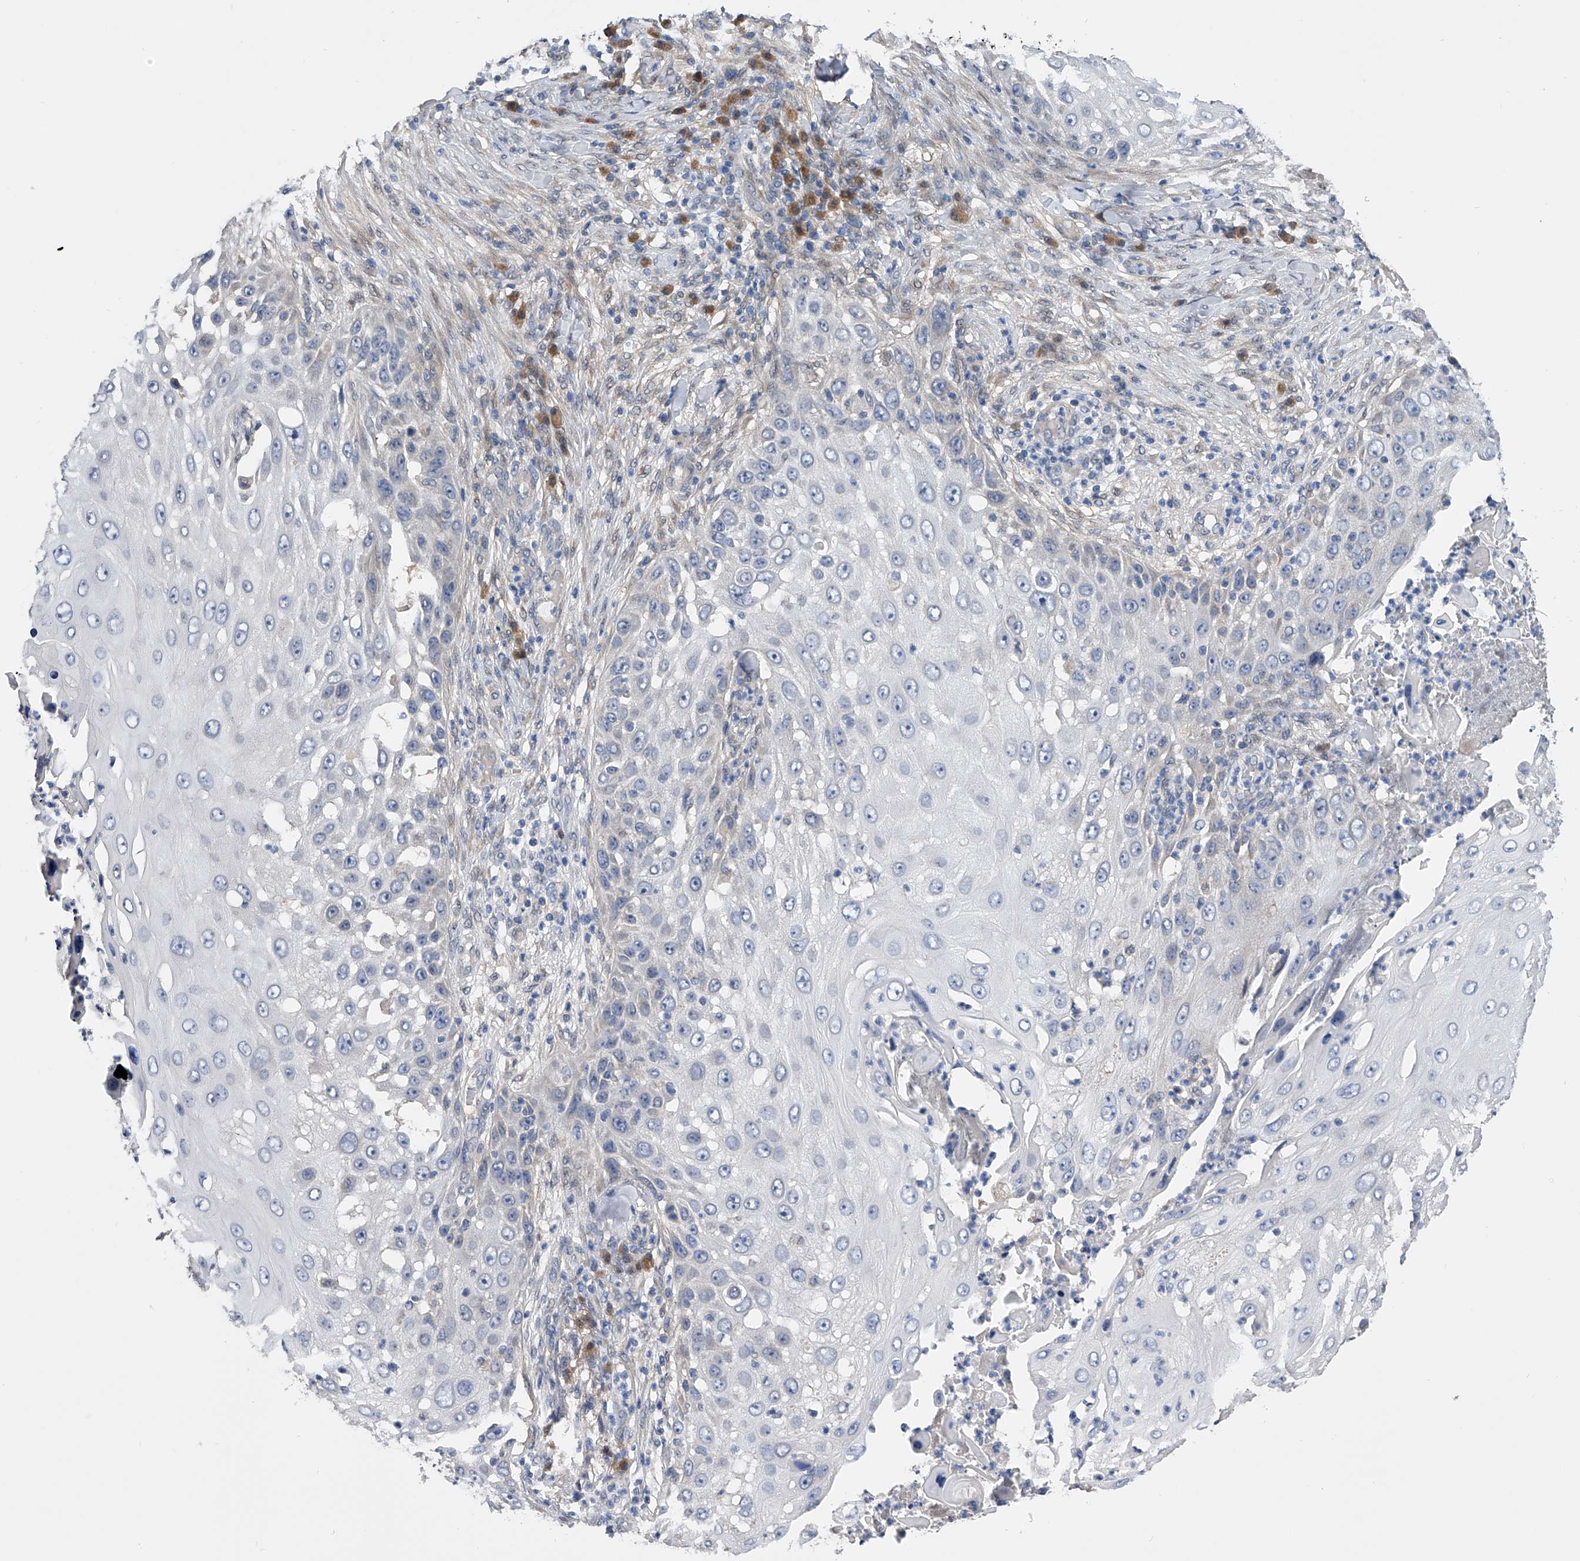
{"staining": {"intensity": "negative", "quantity": "none", "location": "none"}, "tissue": "skin cancer", "cell_type": "Tumor cells", "image_type": "cancer", "snomed": [{"axis": "morphology", "description": "Squamous cell carcinoma, NOS"}, {"axis": "topography", "description": "Skin"}], "caption": "There is no significant positivity in tumor cells of skin squamous cell carcinoma.", "gene": "PGM3", "patient": {"sex": "female", "age": 44}}